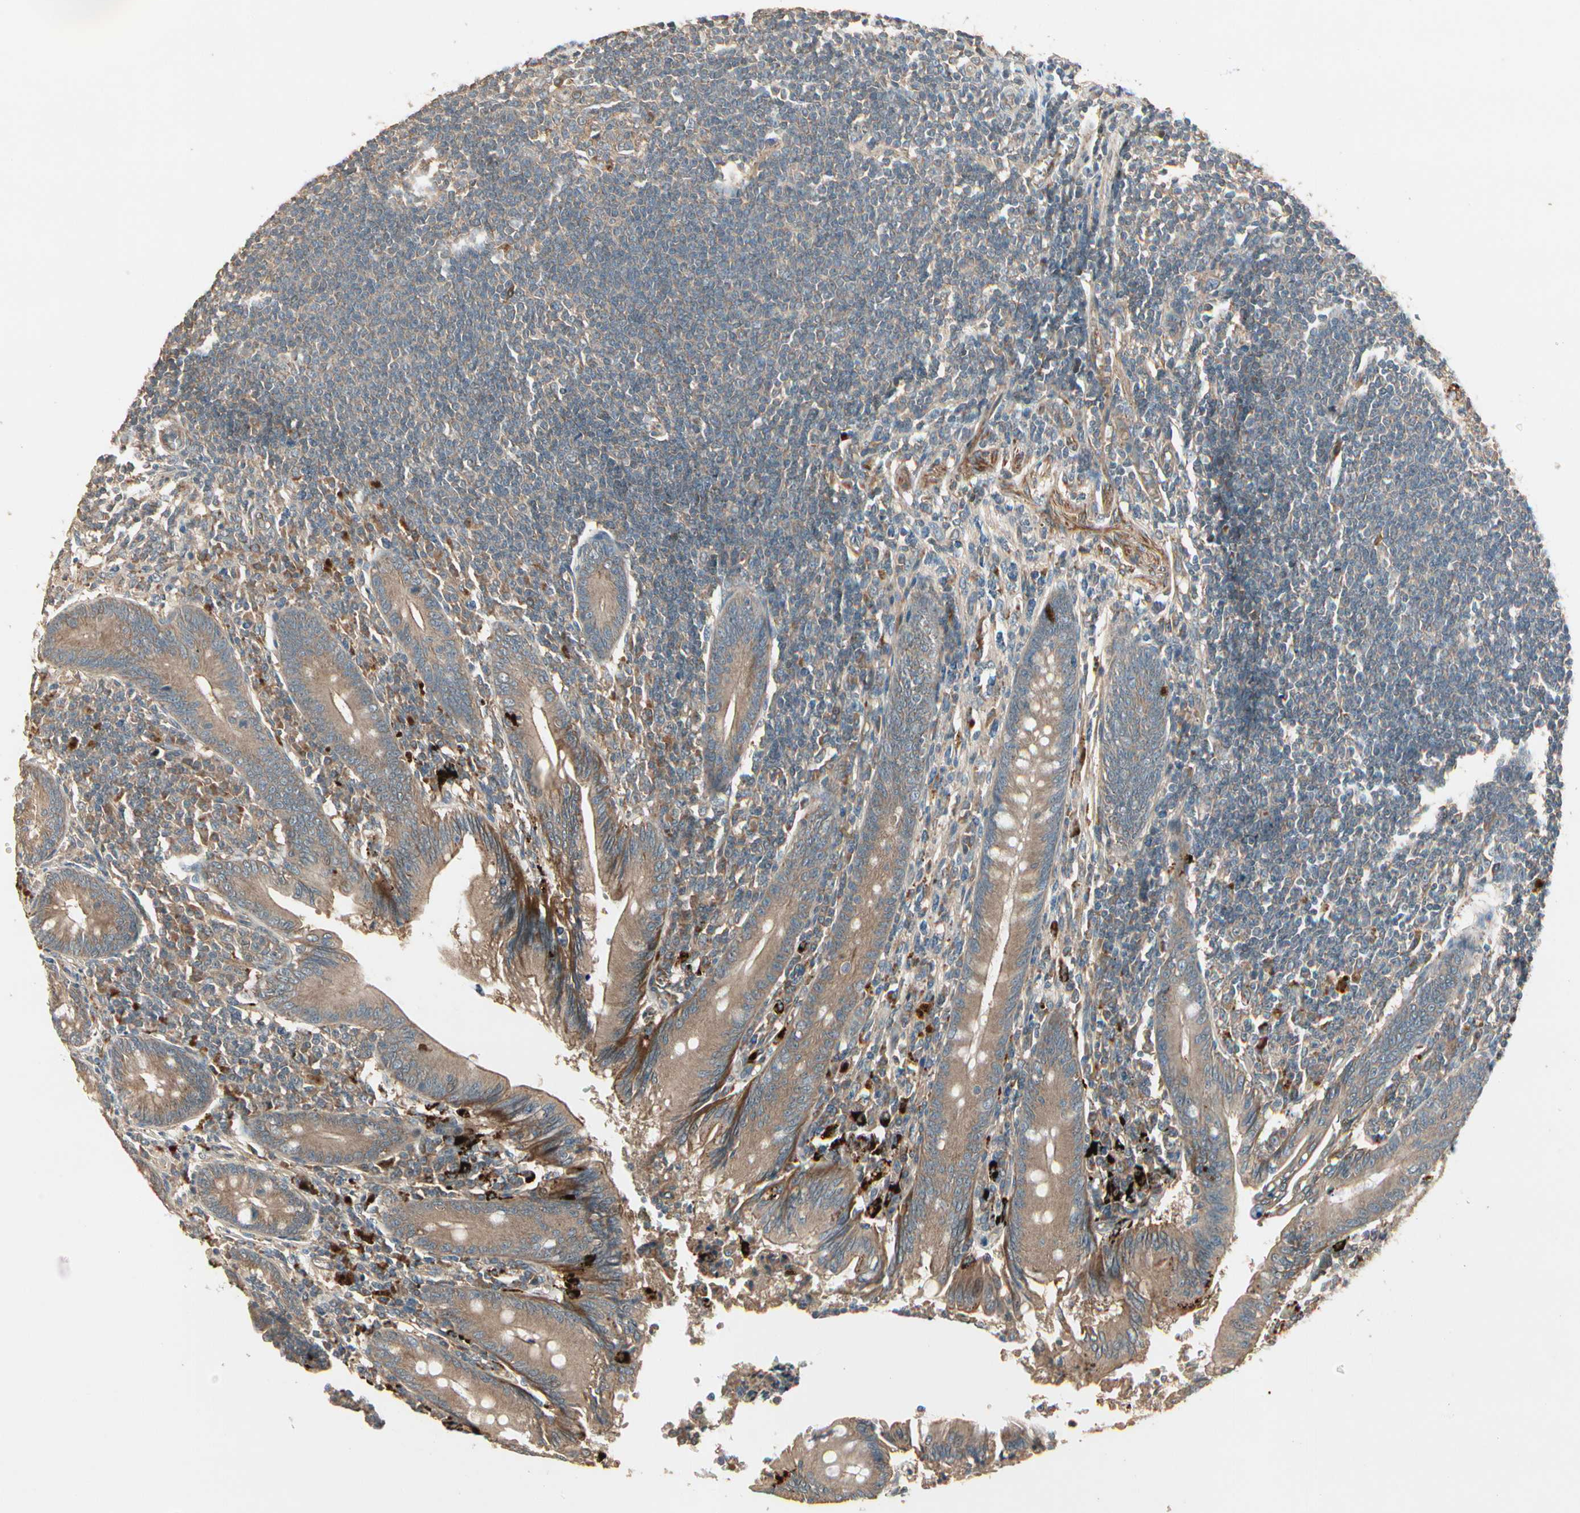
{"staining": {"intensity": "weak", "quantity": ">75%", "location": "cytoplasmic/membranous"}, "tissue": "appendix", "cell_type": "Glandular cells", "image_type": "normal", "snomed": [{"axis": "morphology", "description": "Normal tissue, NOS"}, {"axis": "morphology", "description": "Inflammation, NOS"}, {"axis": "topography", "description": "Appendix"}], "caption": "The histopathology image reveals immunohistochemical staining of normal appendix. There is weak cytoplasmic/membranous staining is present in about >75% of glandular cells. (DAB IHC, brown staining for protein, blue staining for nuclei).", "gene": "ACVR1", "patient": {"sex": "male", "age": 46}}